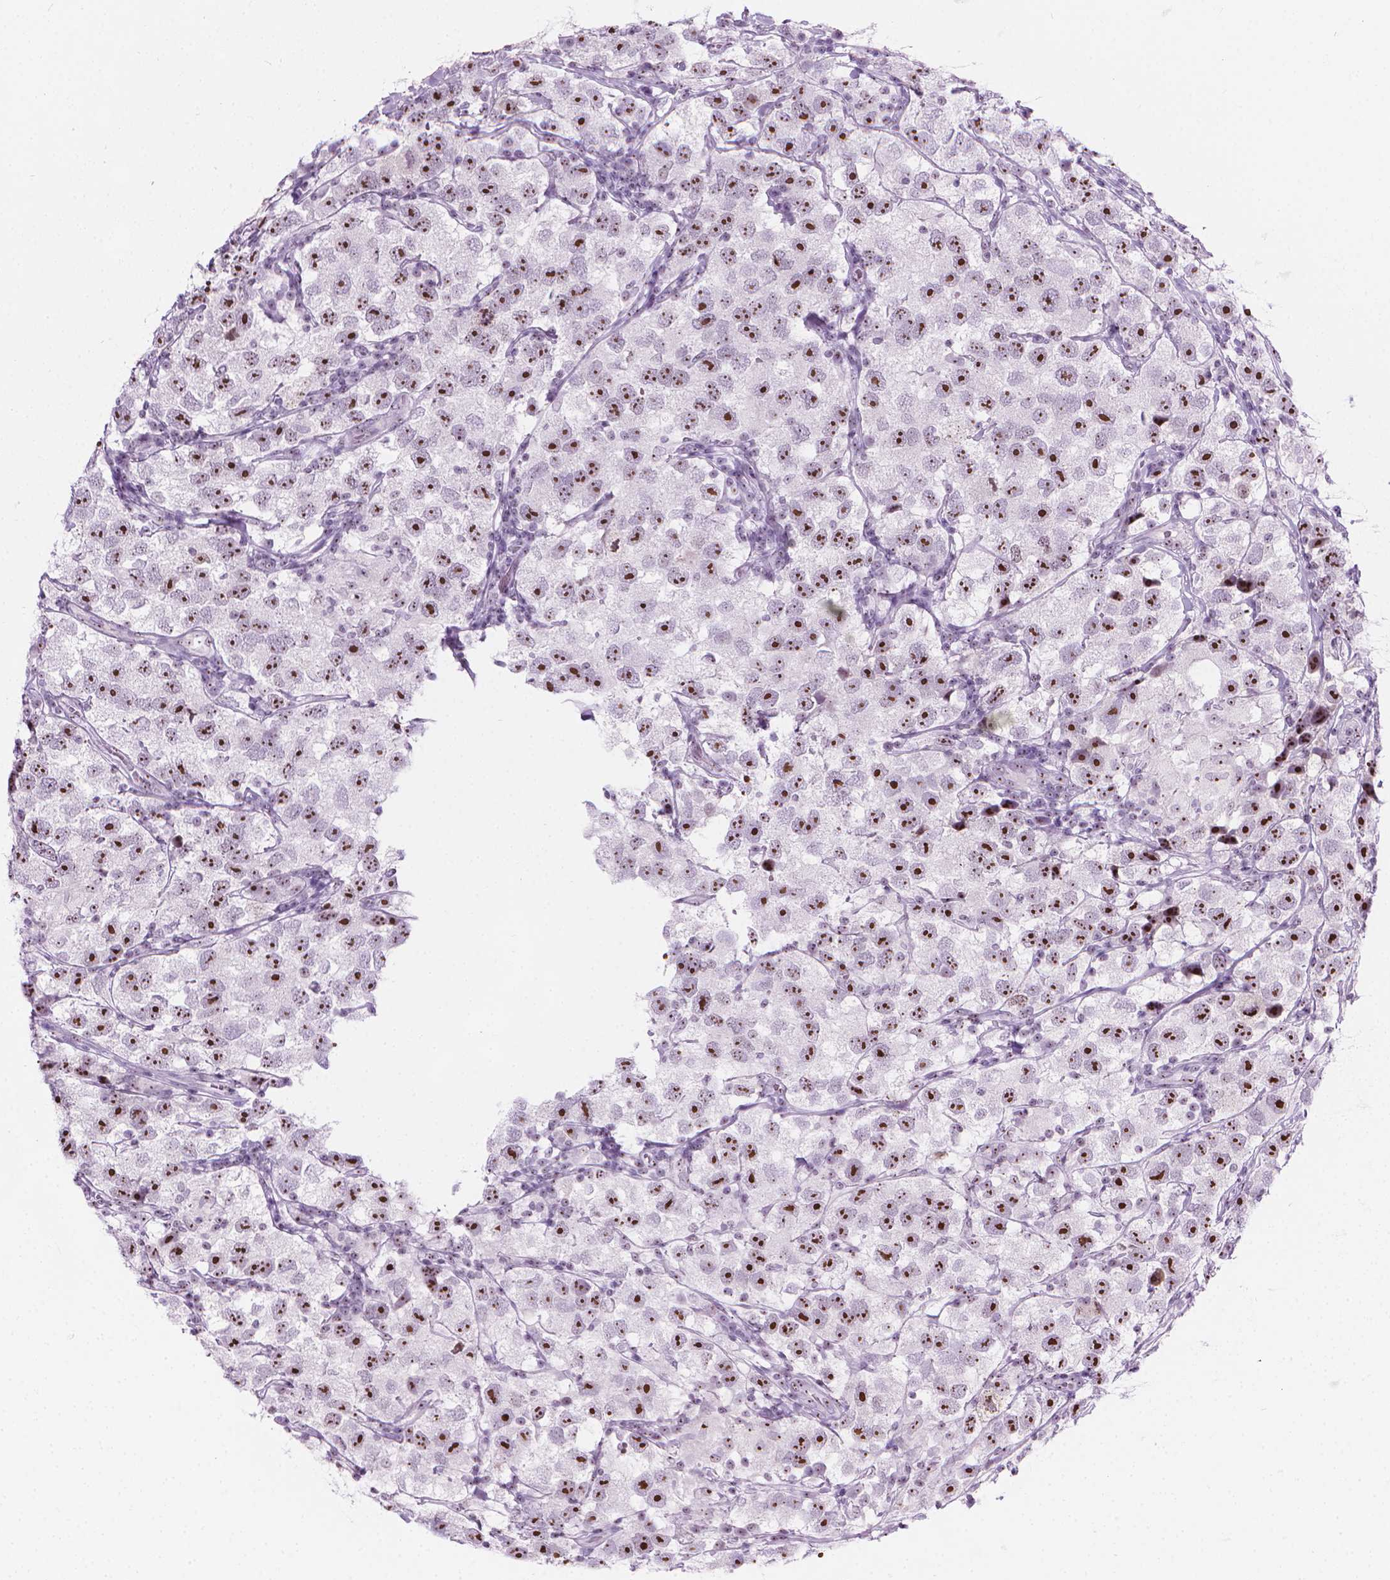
{"staining": {"intensity": "moderate", "quantity": ">75%", "location": "nuclear"}, "tissue": "testis cancer", "cell_type": "Tumor cells", "image_type": "cancer", "snomed": [{"axis": "morphology", "description": "Seminoma, NOS"}, {"axis": "topography", "description": "Testis"}], "caption": "Immunohistochemical staining of seminoma (testis) displays medium levels of moderate nuclear protein positivity in about >75% of tumor cells.", "gene": "NOL7", "patient": {"sex": "male", "age": 26}}